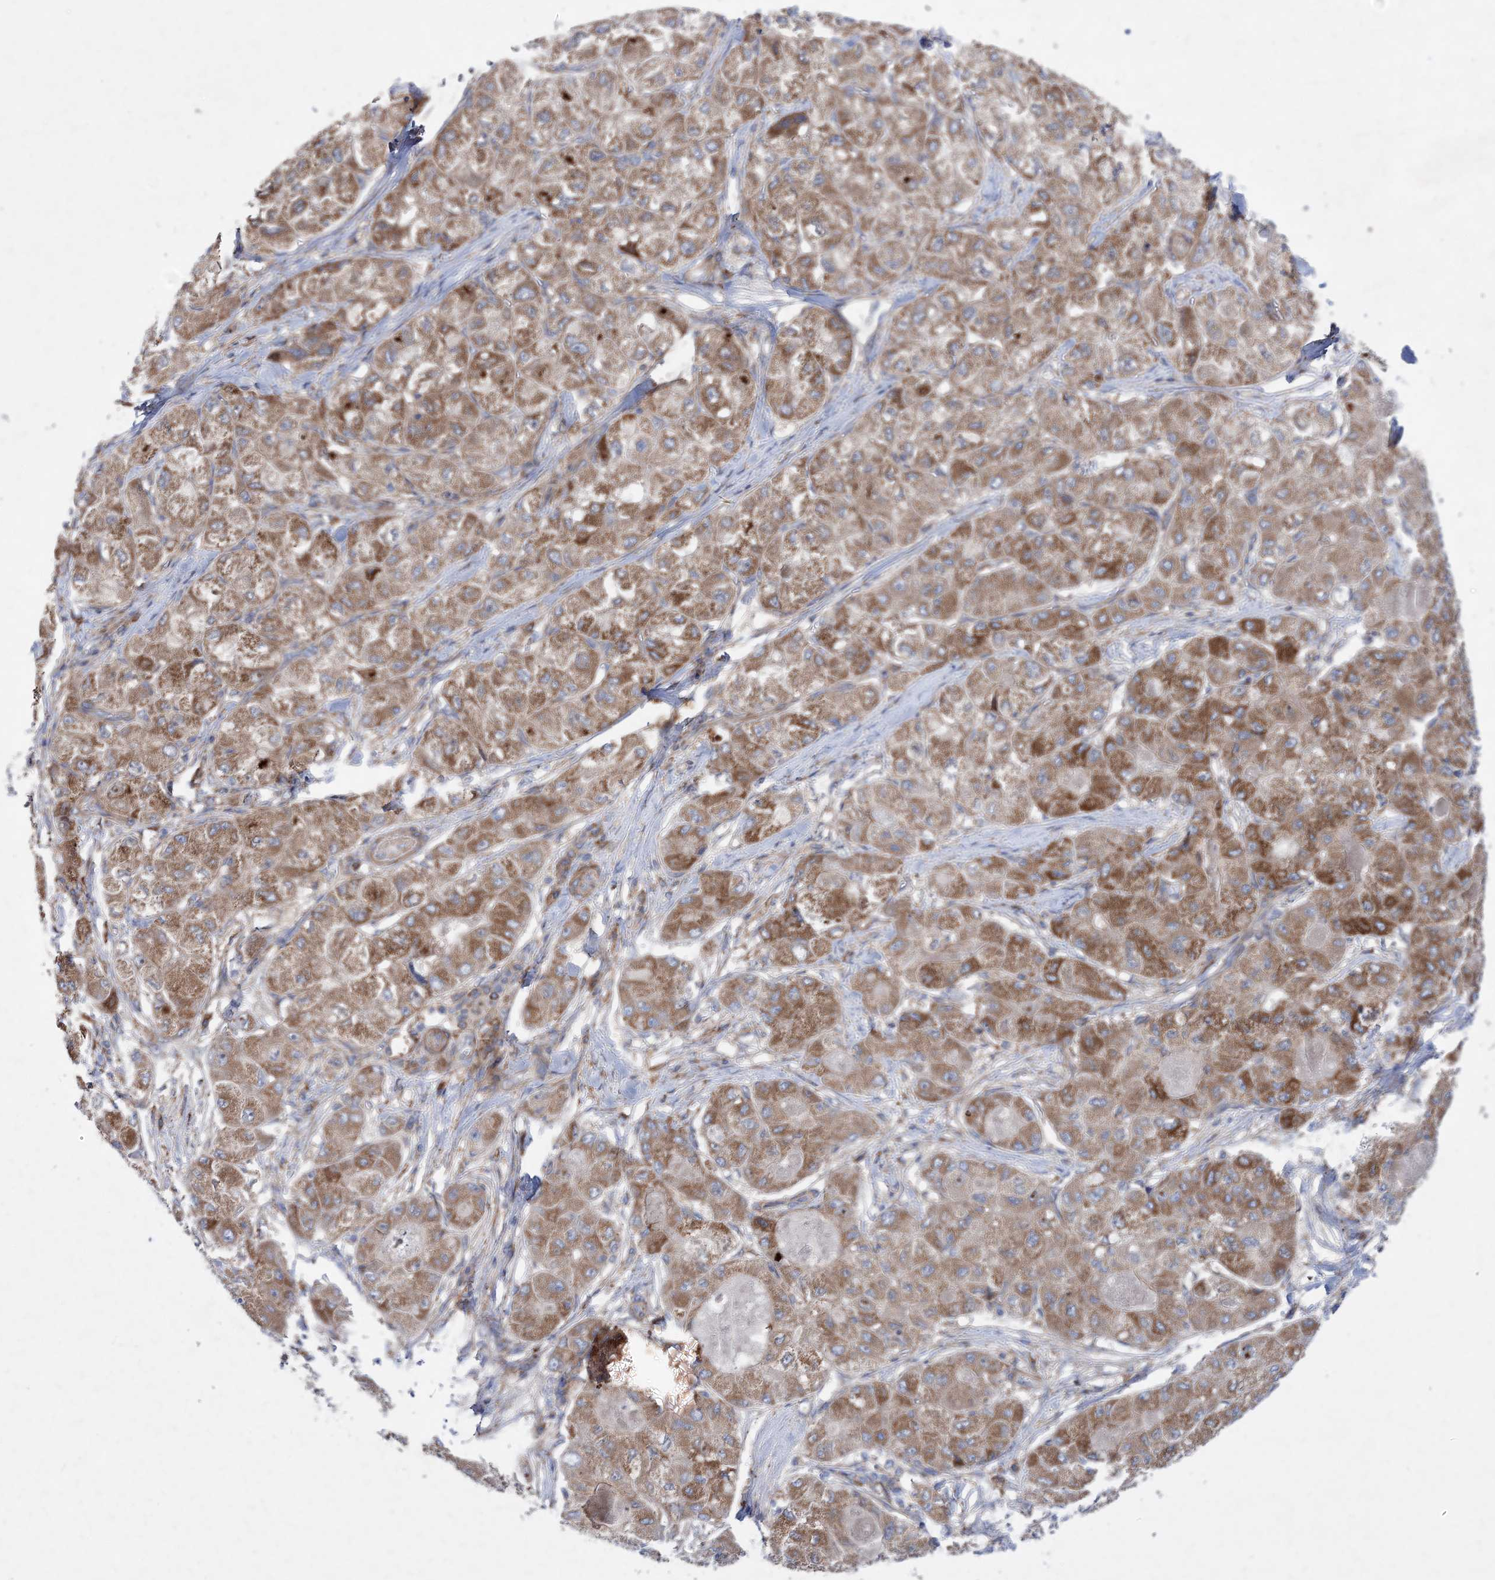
{"staining": {"intensity": "moderate", "quantity": ">75%", "location": "cytoplasmic/membranous"}, "tissue": "liver cancer", "cell_type": "Tumor cells", "image_type": "cancer", "snomed": [{"axis": "morphology", "description": "Carcinoma, Hepatocellular, NOS"}, {"axis": "topography", "description": "Liver"}], "caption": "Approximately >75% of tumor cells in liver hepatocellular carcinoma reveal moderate cytoplasmic/membranous protein staining as visualized by brown immunohistochemical staining.", "gene": "NGLY1", "patient": {"sex": "male", "age": 80}}